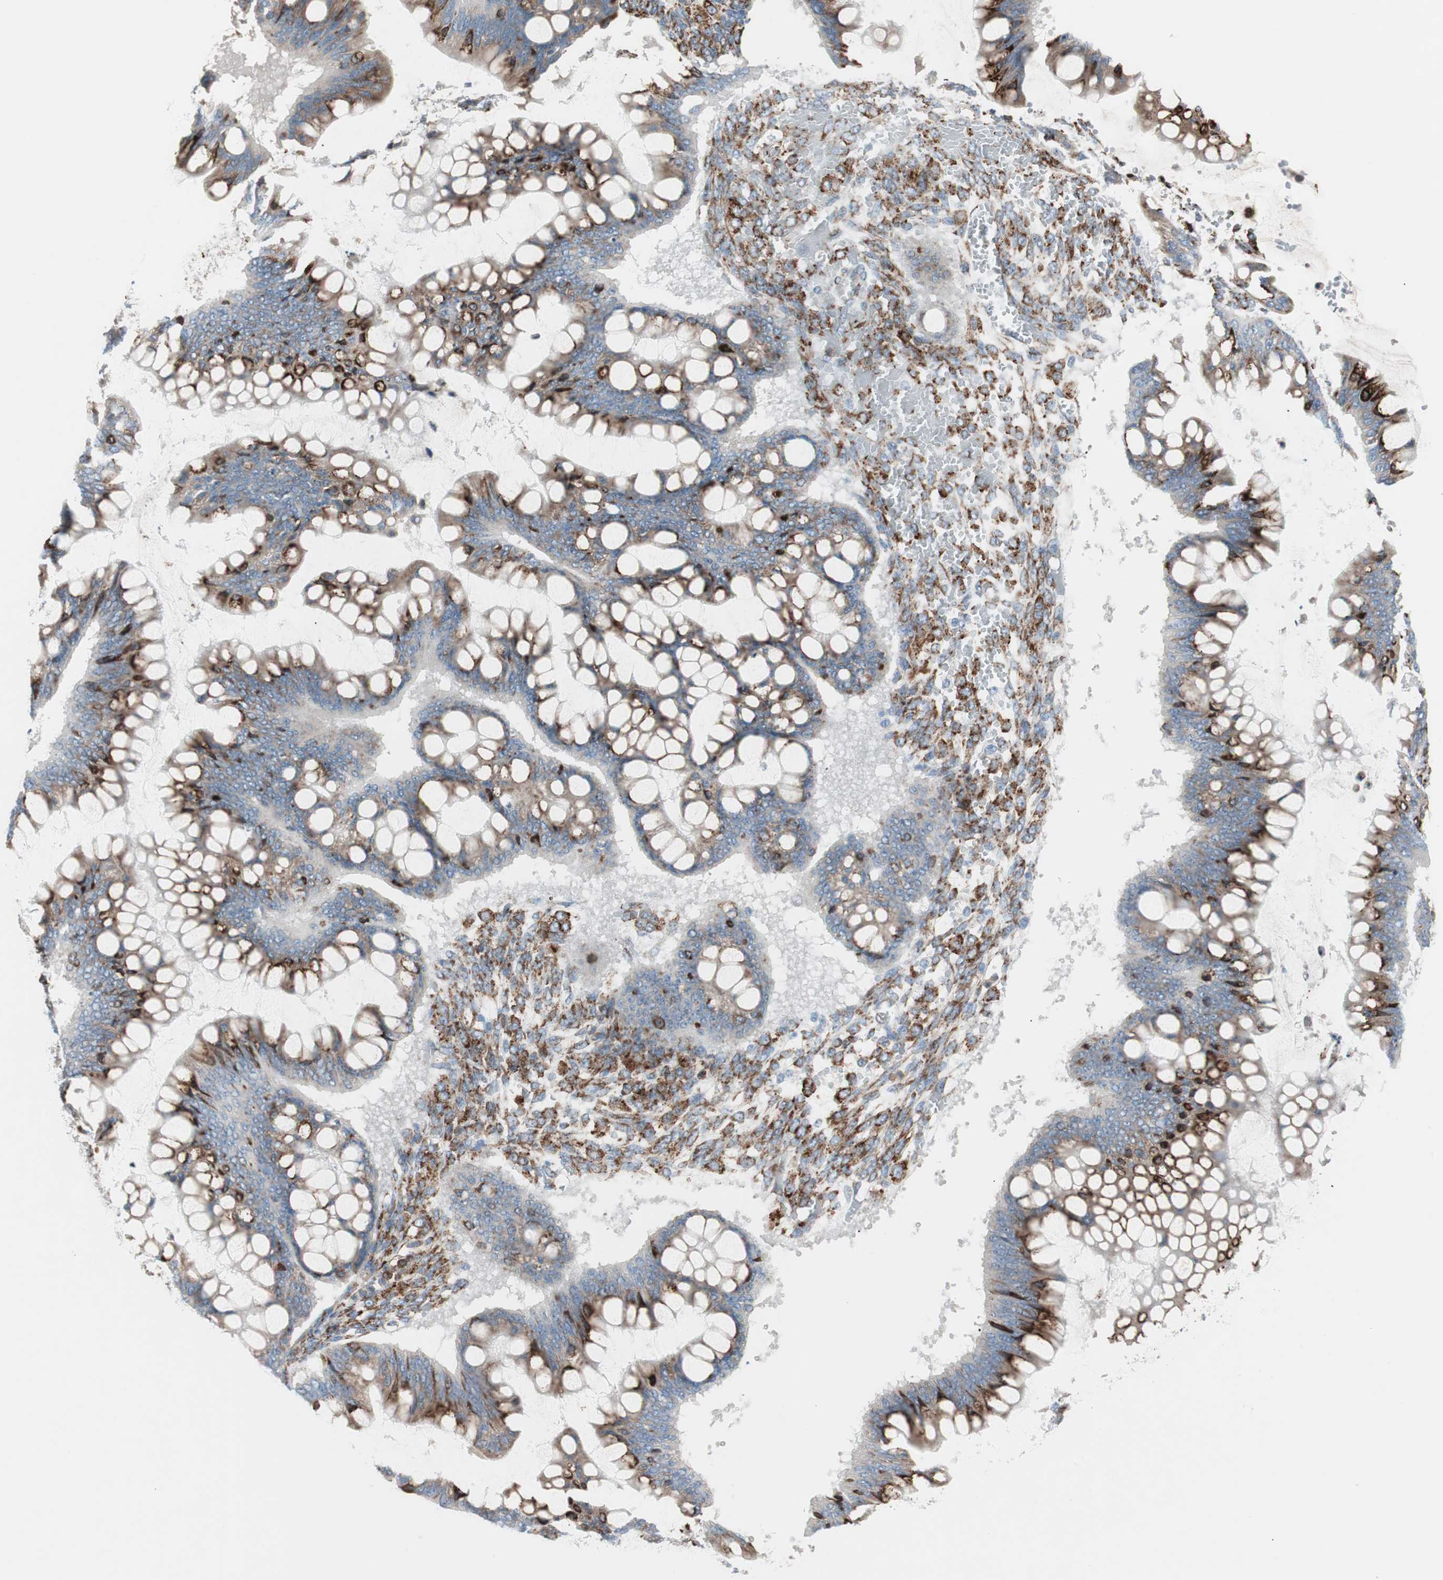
{"staining": {"intensity": "strong", "quantity": ">75%", "location": "cytoplasmic/membranous"}, "tissue": "ovarian cancer", "cell_type": "Tumor cells", "image_type": "cancer", "snomed": [{"axis": "morphology", "description": "Cystadenocarcinoma, mucinous, NOS"}, {"axis": "topography", "description": "Ovary"}], "caption": "An image of ovarian cancer (mucinous cystadenocarcinoma) stained for a protein demonstrates strong cytoplasmic/membranous brown staining in tumor cells.", "gene": "P4HTM", "patient": {"sex": "female", "age": 73}}